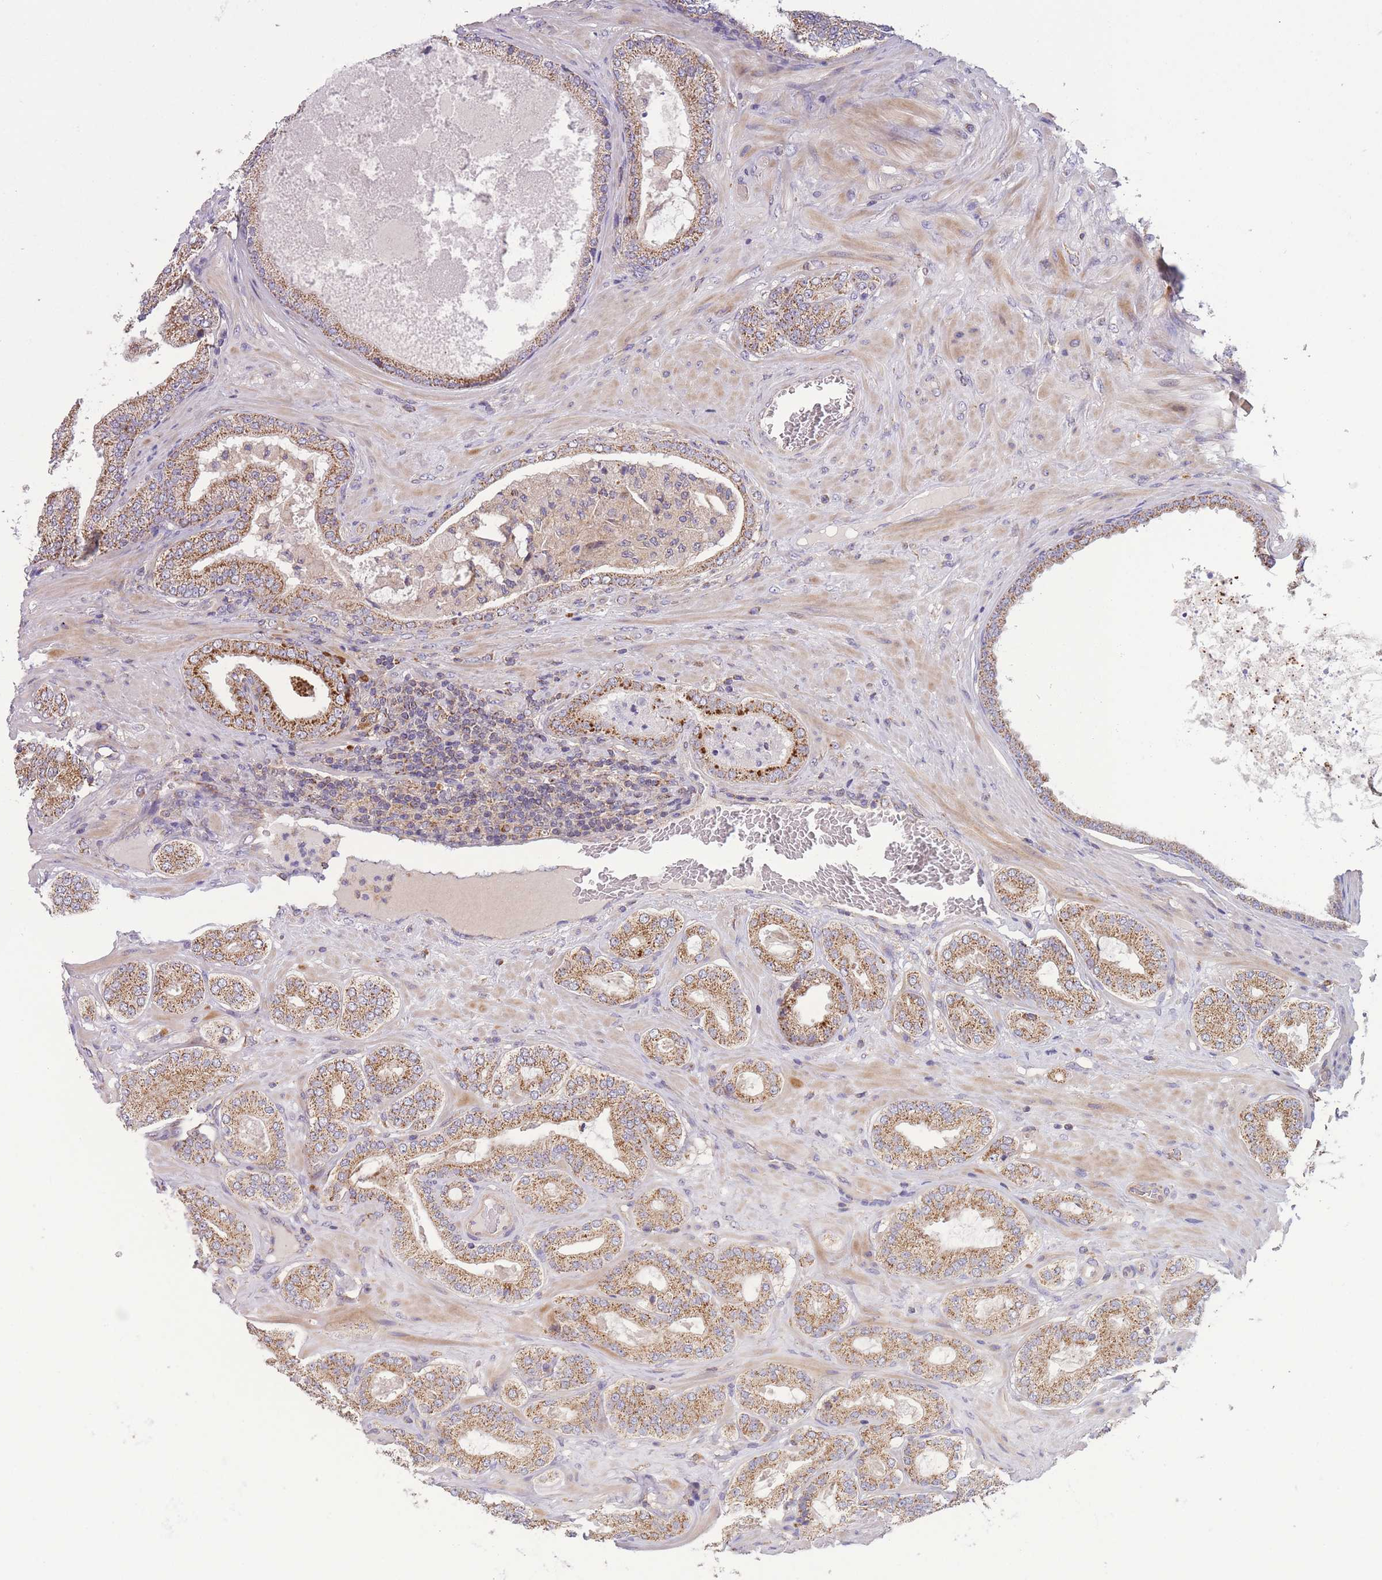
{"staining": {"intensity": "moderate", "quantity": ">75%", "location": "cytoplasmic/membranous"}, "tissue": "prostate cancer", "cell_type": "Tumor cells", "image_type": "cancer", "snomed": [{"axis": "morphology", "description": "Adenocarcinoma, Low grade"}, {"axis": "topography", "description": "Prostate"}], "caption": "Immunohistochemical staining of human adenocarcinoma (low-grade) (prostate) shows medium levels of moderate cytoplasmic/membranous protein expression in about >75% of tumor cells.", "gene": "SLC25A42", "patient": {"sex": "male", "age": 63}}